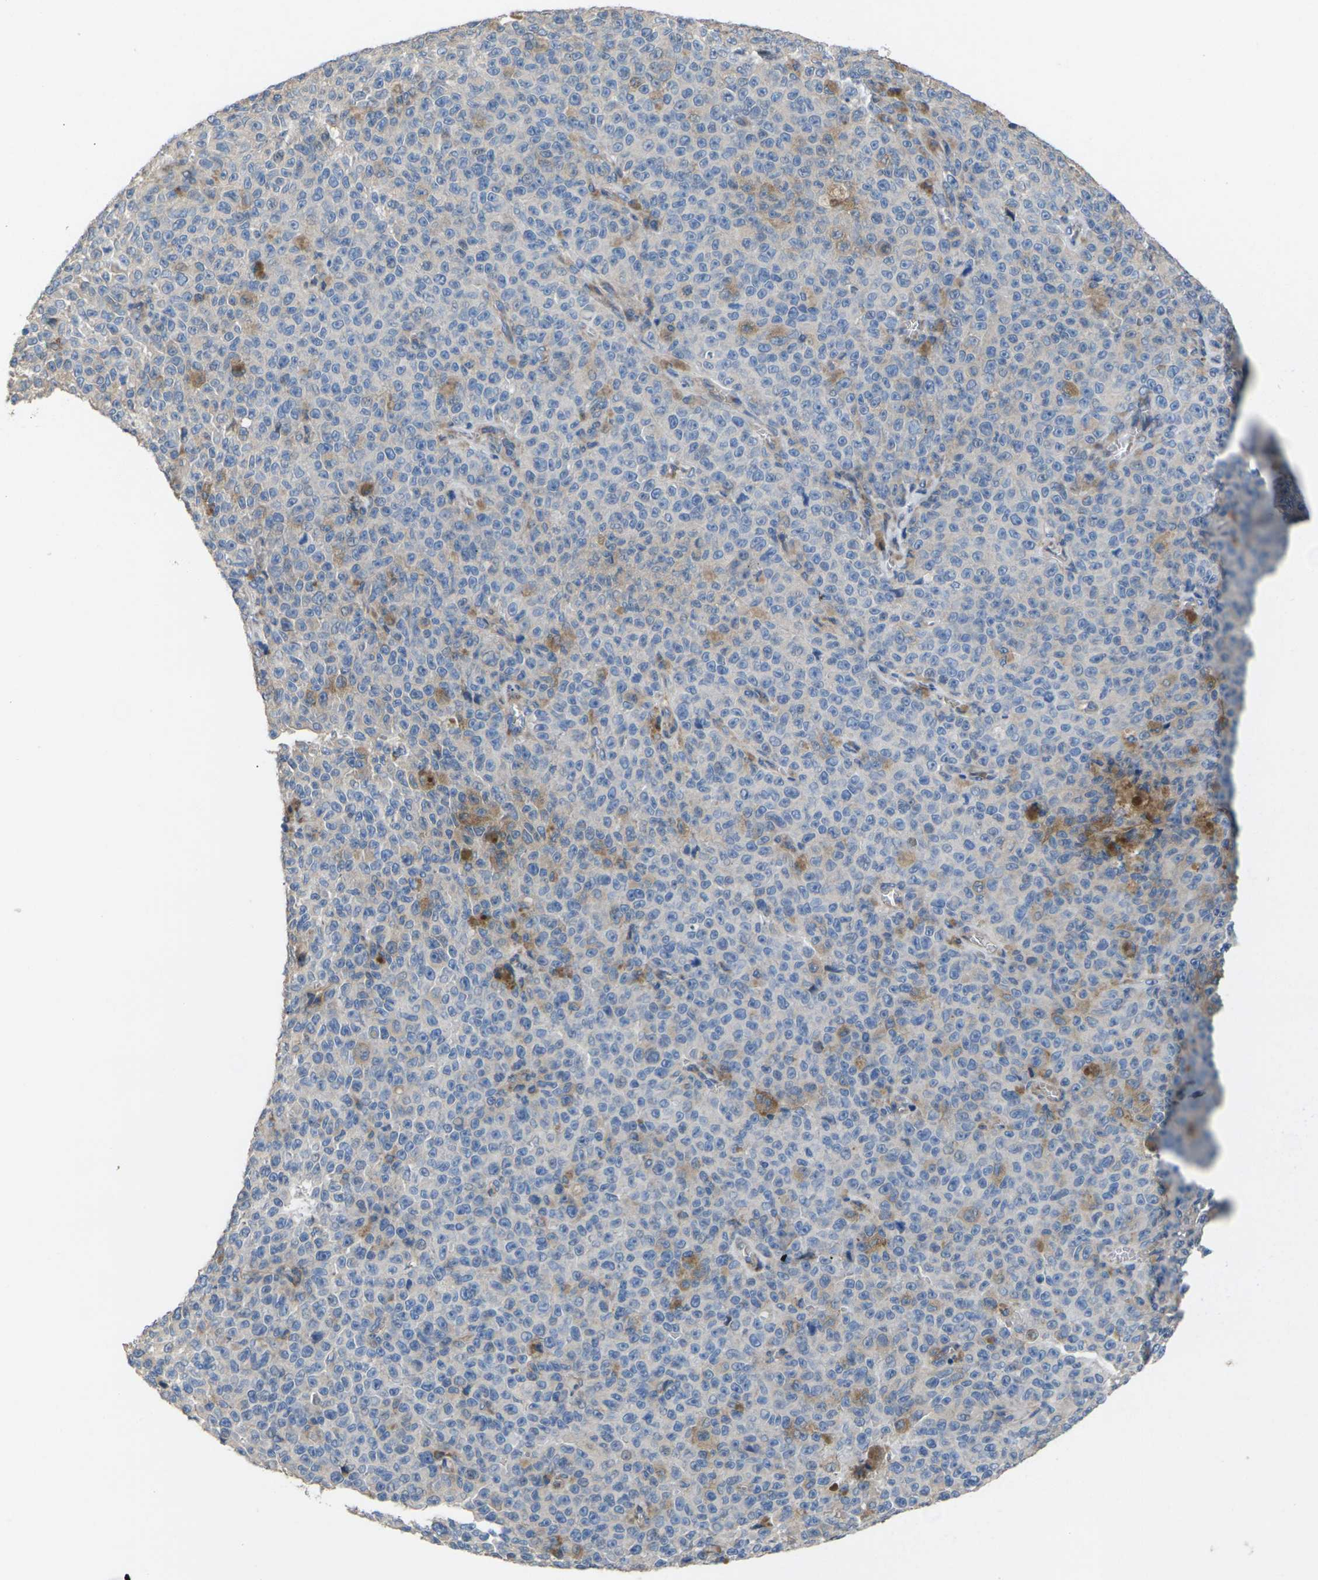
{"staining": {"intensity": "moderate", "quantity": "<25%", "location": "cytoplasmic/membranous"}, "tissue": "melanoma", "cell_type": "Tumor cells", "image_type": "cancer", "snomed": [{"axis": "morphology", "description": "Malignant melanoma, NOS"}, {"axis": "topography", "description": "Skin"}], "caption": "Moderate cytoplasmic/membranous protein staining is seen in approximately <25% of tumor cells in malignant melanoma.", "gene": "KLHDC8B", "patient": {"sex": "female", "age": 82}}